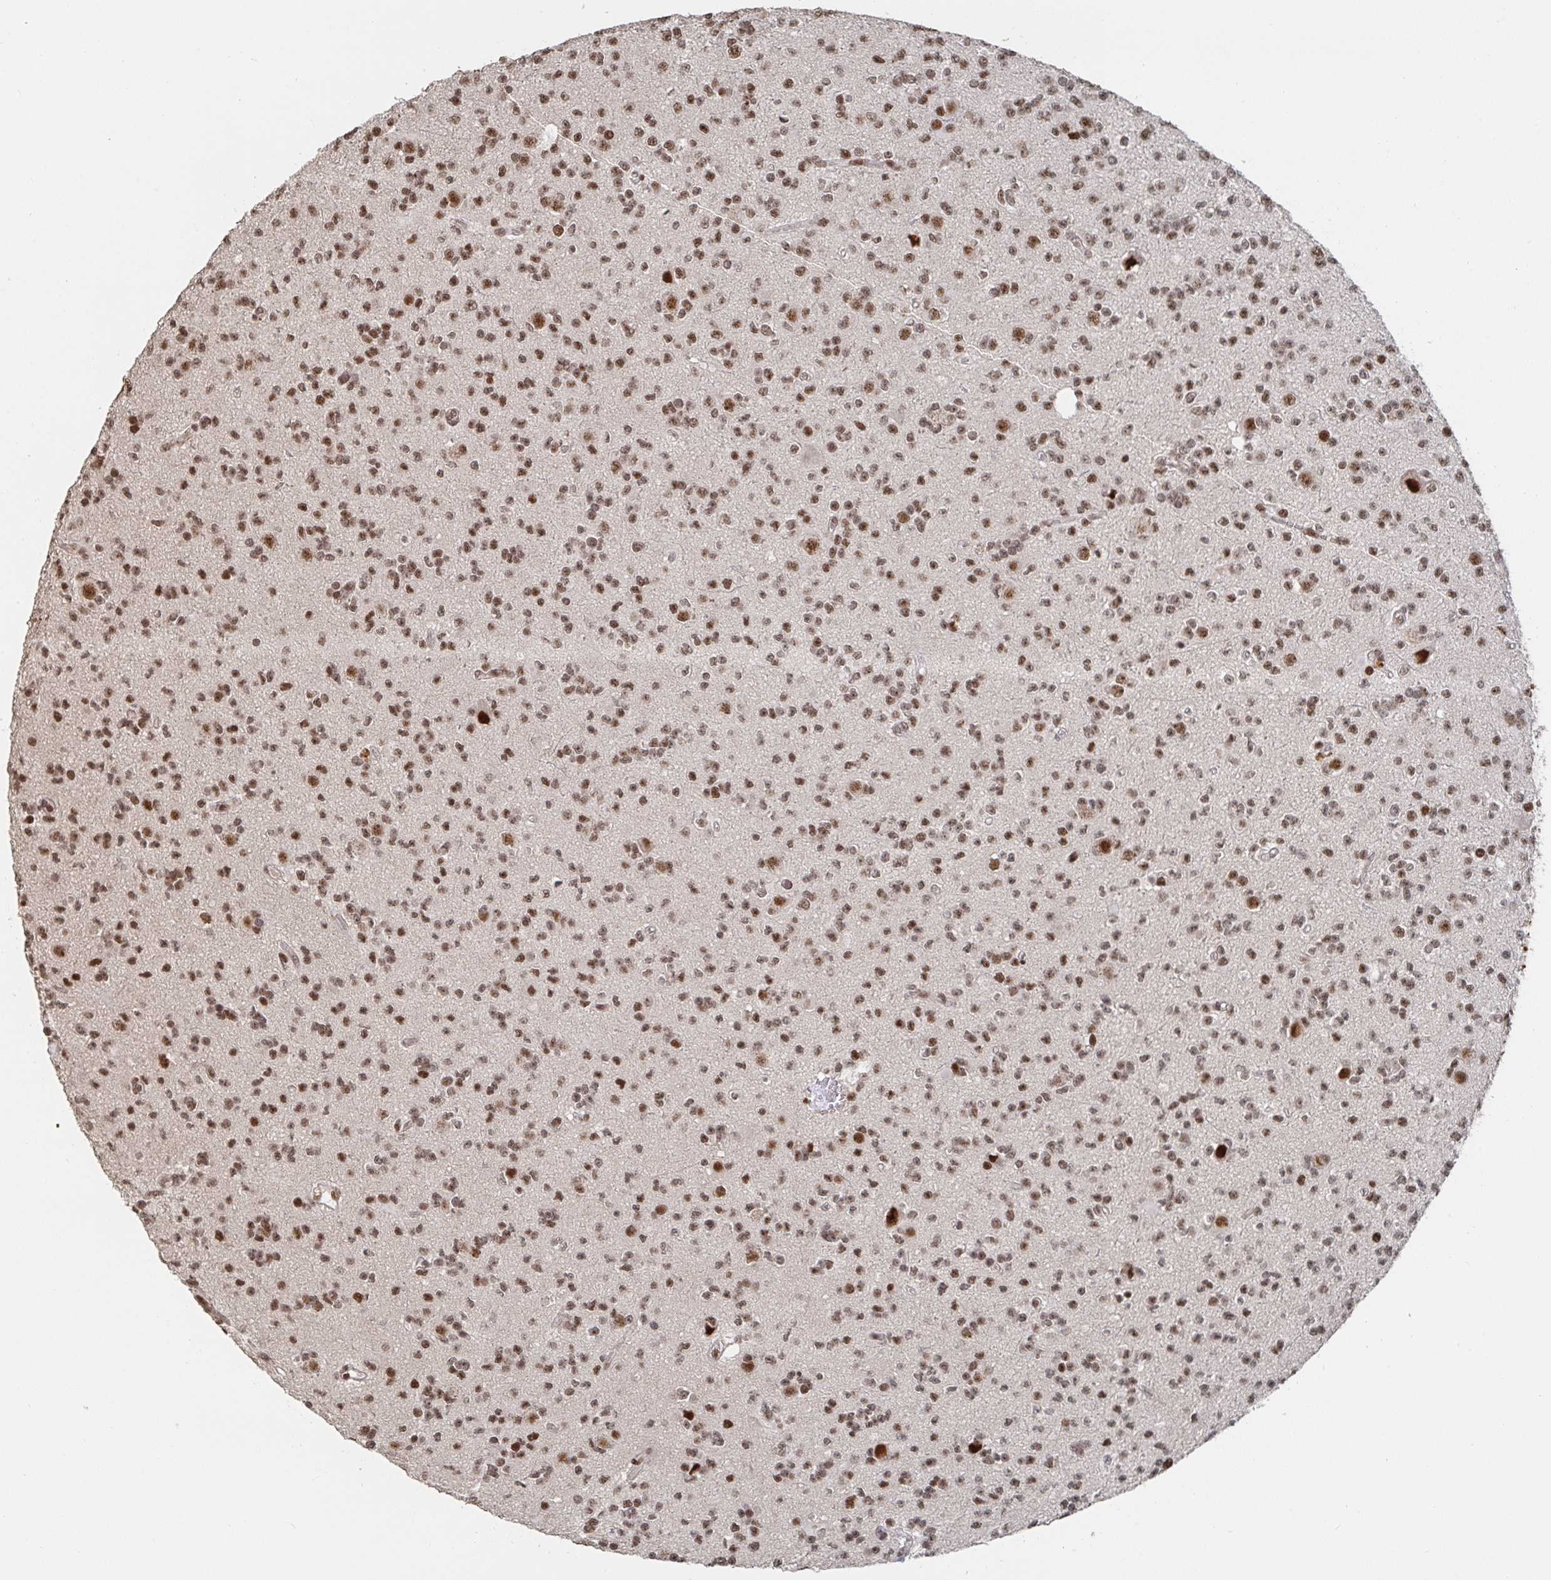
{"staining": {"intensity": "moderate", "quantity": ">75%", "location": "nuclear"}, "tissue": "glioma", "cell_type": "Tumor cells", "image_type": "cancer", "snomed": [{"axis": "morphology", "description": "Glioma, malignant, High grade"}, {"axis": "topography", "description": "Brain"}], "caption": "Immunohistochemistry photomicrograph of neoplastic tissue: human high-grade glioma (malignant) stained using immunohistochemistry (IHC) reveals medium levels of moderate protein expression localized specifically in the nuclear of tumor cells, appearing as a nuclear brown color.", "gene": "ZDHHC12", "patient": {"sex": "male", "age": 36}}